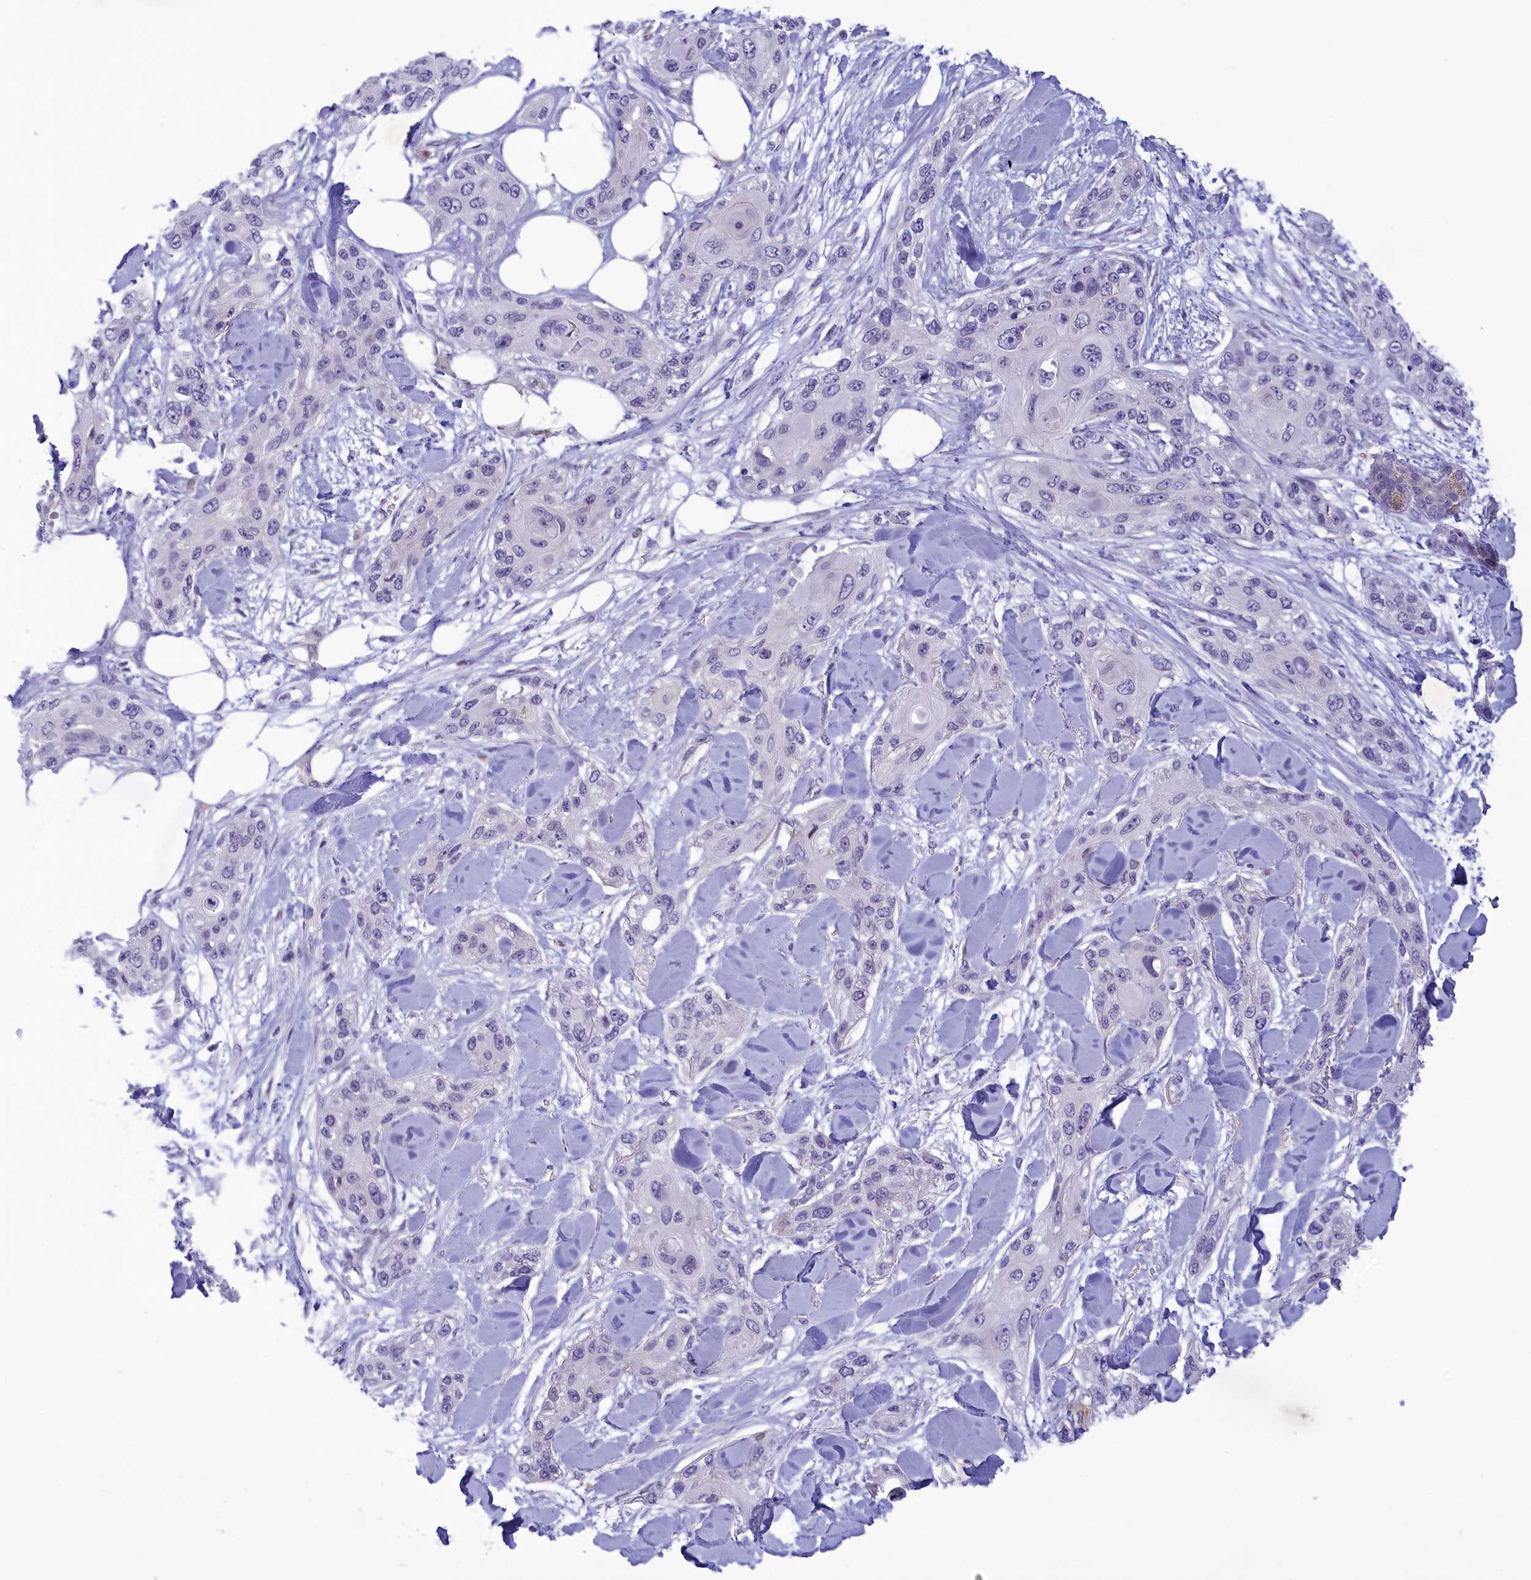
{"staining": {"intensity": "negative", "quantity": "none", "location": "none"}, "tissue": "skin cancer", "cell_type": "Tumor cells", "image_type": "cancer", "snomed": [{"axis": "morphology", "description": "Normal tissue, NOS"}, {"axis": "morphology", "description": "Squamous cell carcinoma, NOS"}, {"axis": "topography", "description": "Skin"}], "caption": "An IHC photomicrograph of skin cancer (squamous cell carcinoma) is shown. There is no staining in tumor cells of skin cancer (squamous cell carcinoma). (DAB (3,3'-diaminobenzidine) immunohistochemistry (IHC) visualized using brightfield microscopy, high magnification).", "gene": "CORO2A", "patient": {"sex": "male", "age": 72}}